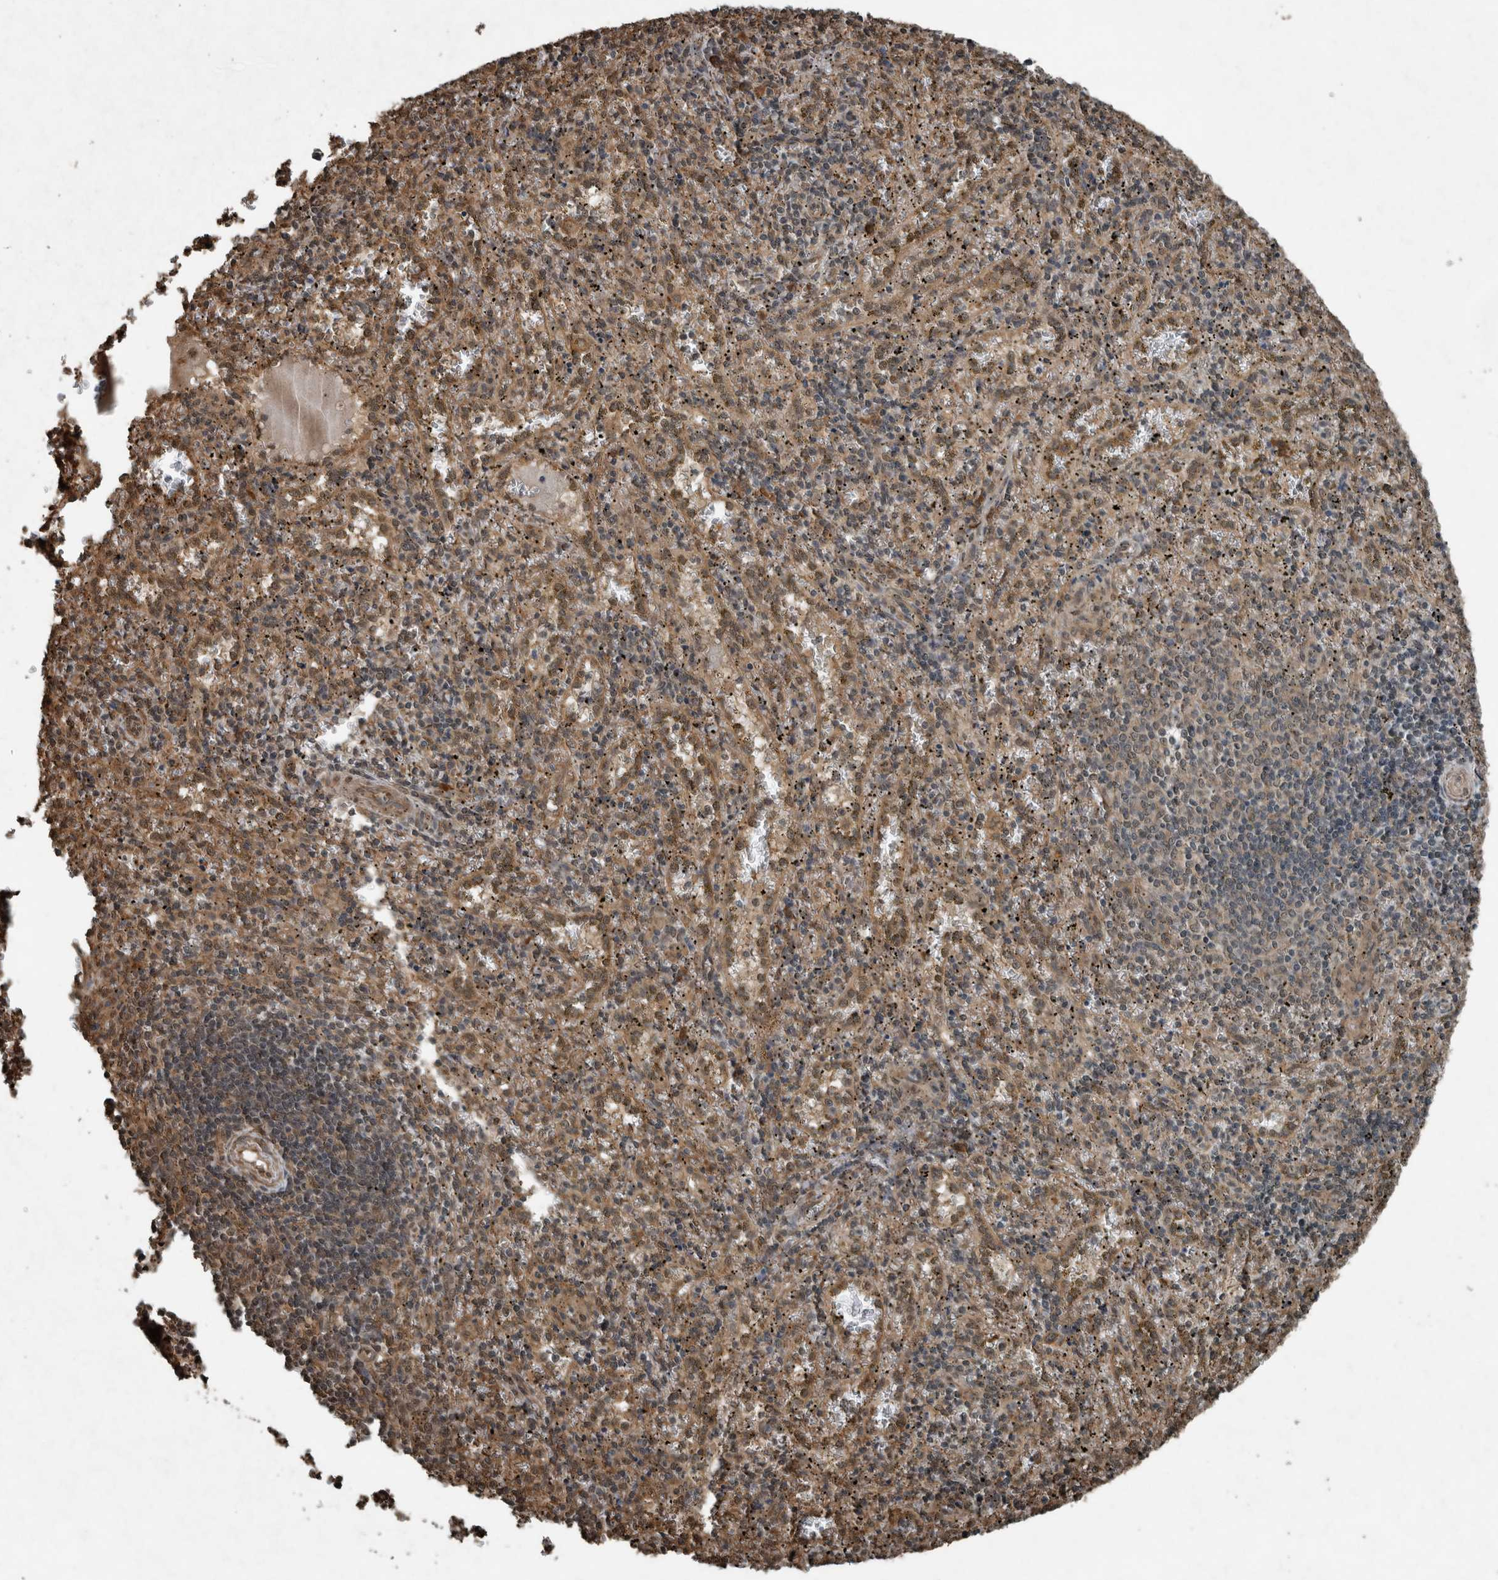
{"staining": {"intensity": "weak", "quantity": "25%-75%", "location": "cytoplasmic/membranous"}, "tissue": "spleen", "cell_type": "Cells in red pulp", "image_type": "normal", "snomed": [{"axis": "morphology", "description": "Normal tissue, NOS"}, {"axis": "topography", "description": "Spleen"}], "caption": "Immunohistochemistry histopathology image of normal spleen: human spleen stained using immunohistochemistry demonstrates low levels of weak protein expression localized specifically in the cytoplasmic/membranous of cells in red pulp, appearing as a cytoplasmic/membranous brown color.", "gene": "ARHGEF12", "patient": {"sex": "male", "age": 11}}